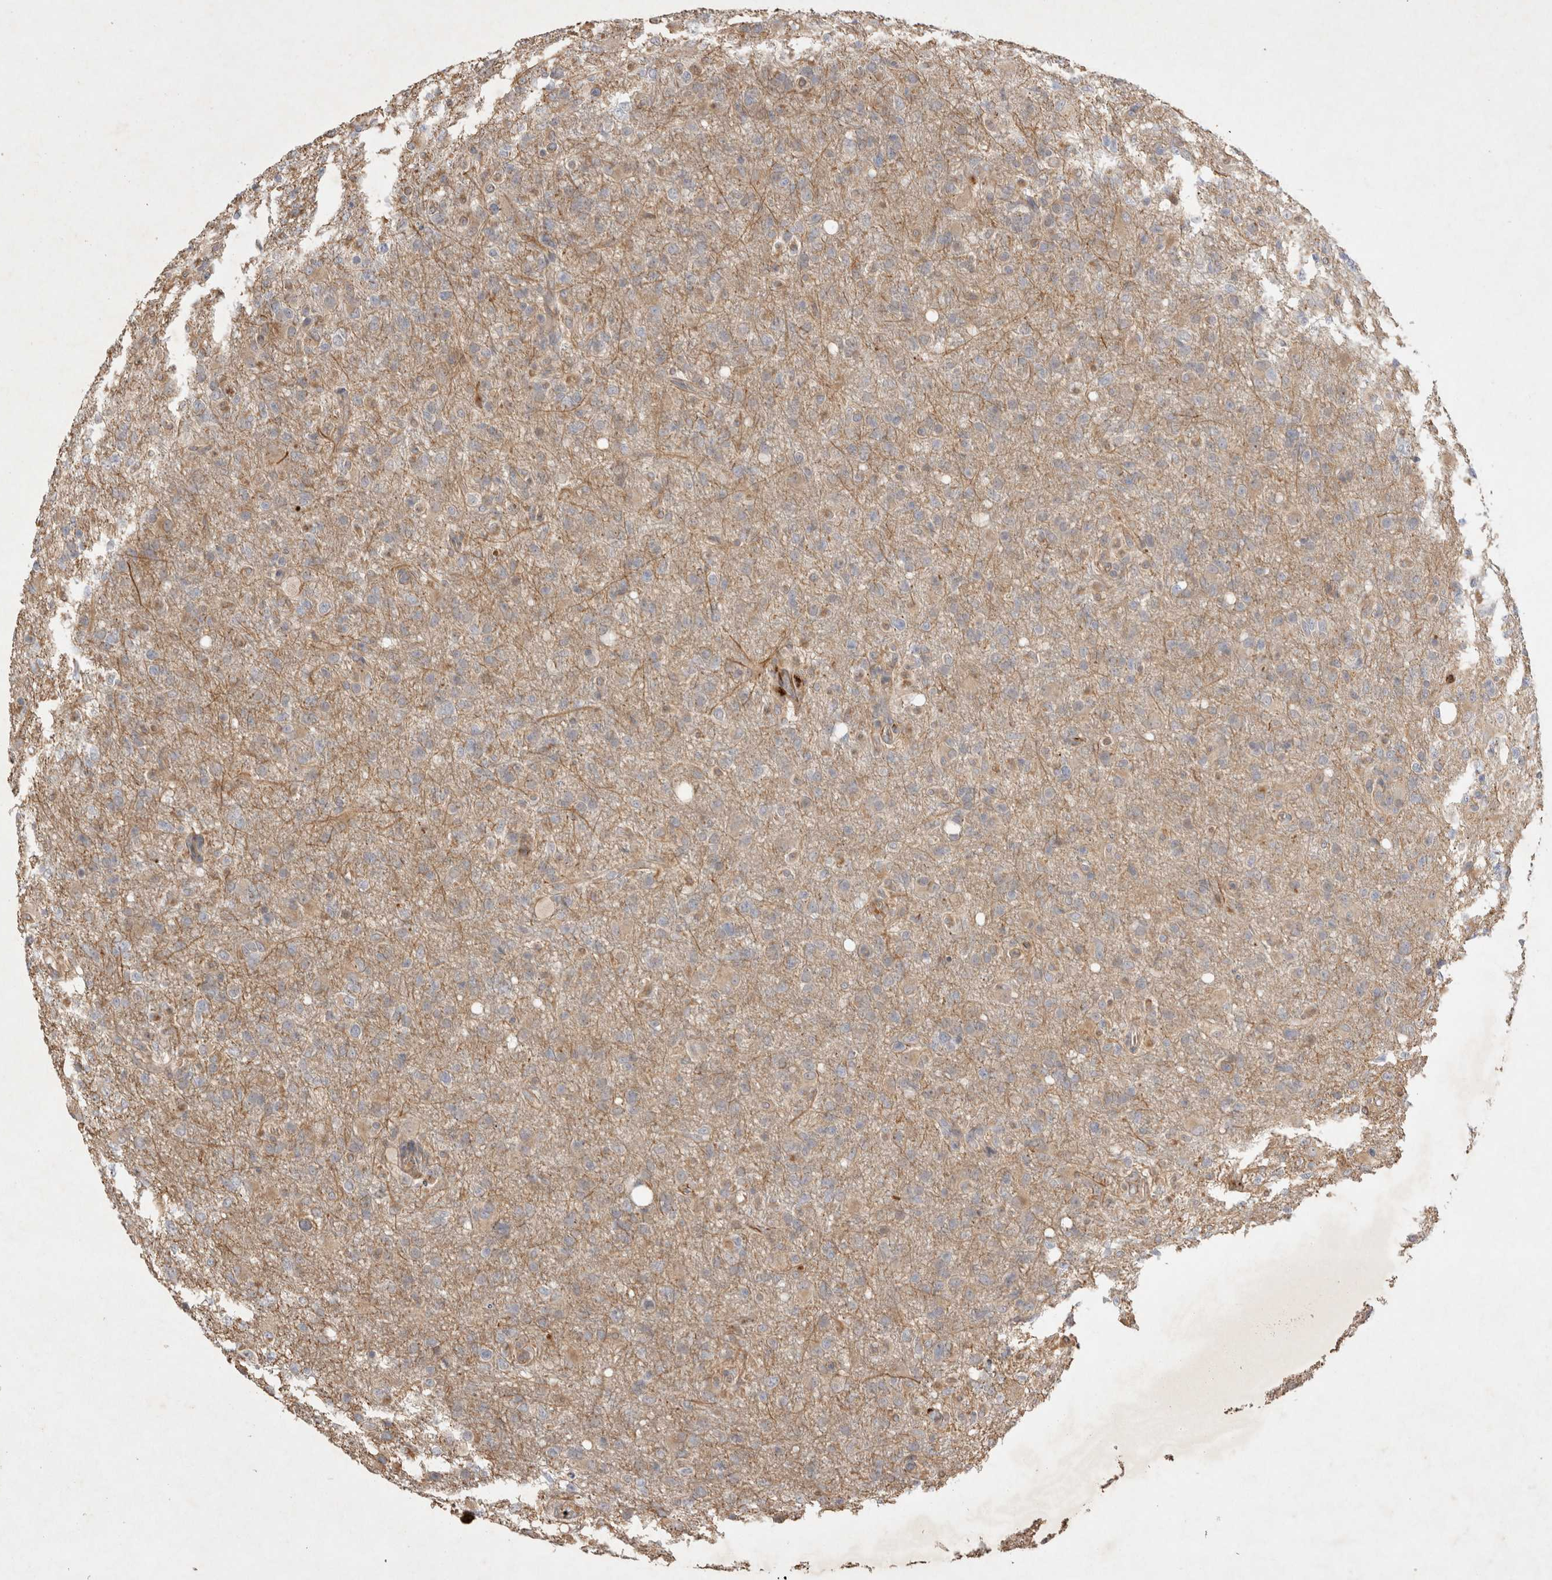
{"staining": {"intensity": "weak", "quantity": "<25%", "location": "cytoplasmic/membranous"}, "tissue": "glioma", "cell_type": "Tumor cells", "image_type": "cancer", "snomed": [{"axis": "morphology", "description": "Glioma, malignant, High grade"}, {"axis": "topography", "description": "Brain"}], "caption": "Tumor cells are negative for protein expression in human malignant glioma (high-grade).", "gene": "NMU", "patient": {"sex": "female", "age": 57}}